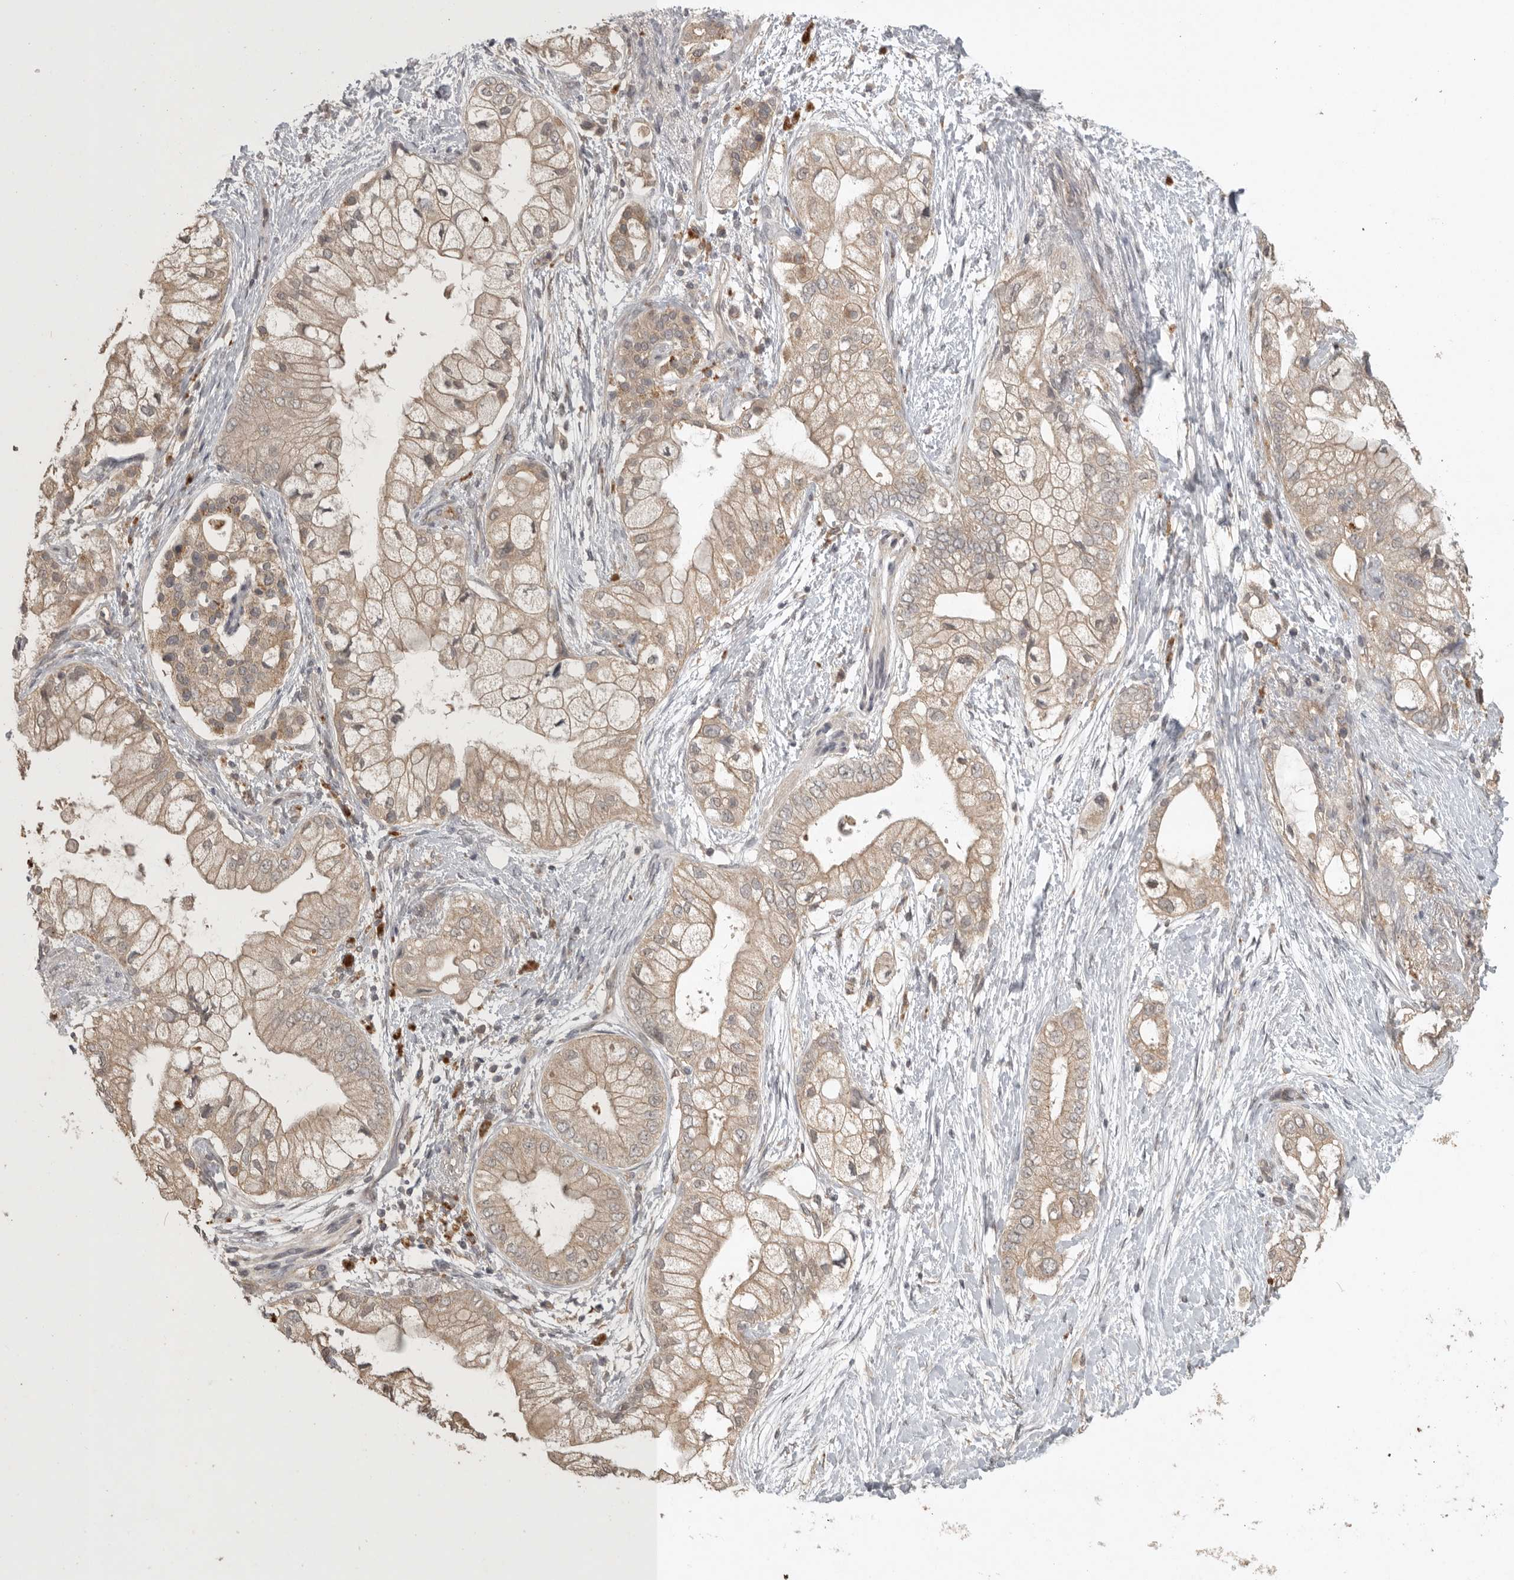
{"staining": {"intensity": "weak", "quantity": ">75%", "location": "cytoplasmic/membranous"}, "tissue": "pancreatic cancer", "cell_type": "Tumor cells", "image_type": "cancer", "snomed": [{"axis": "morphology", "description": "Adenocarcinoma, NOS"}, {"axis": "topography", "description": "Pancreas"}], "caption": "Immunohistochemistry of human adenocarcinoma (pancreatic) displays low levels of weak cytoplasmic/membranous expression in about >75% of tumor cells. The protein is shown in brown color, while the nuclei are stained blue.", "gene": "ADAMTS4", "patient": {"sex": "male", "age": 53}}